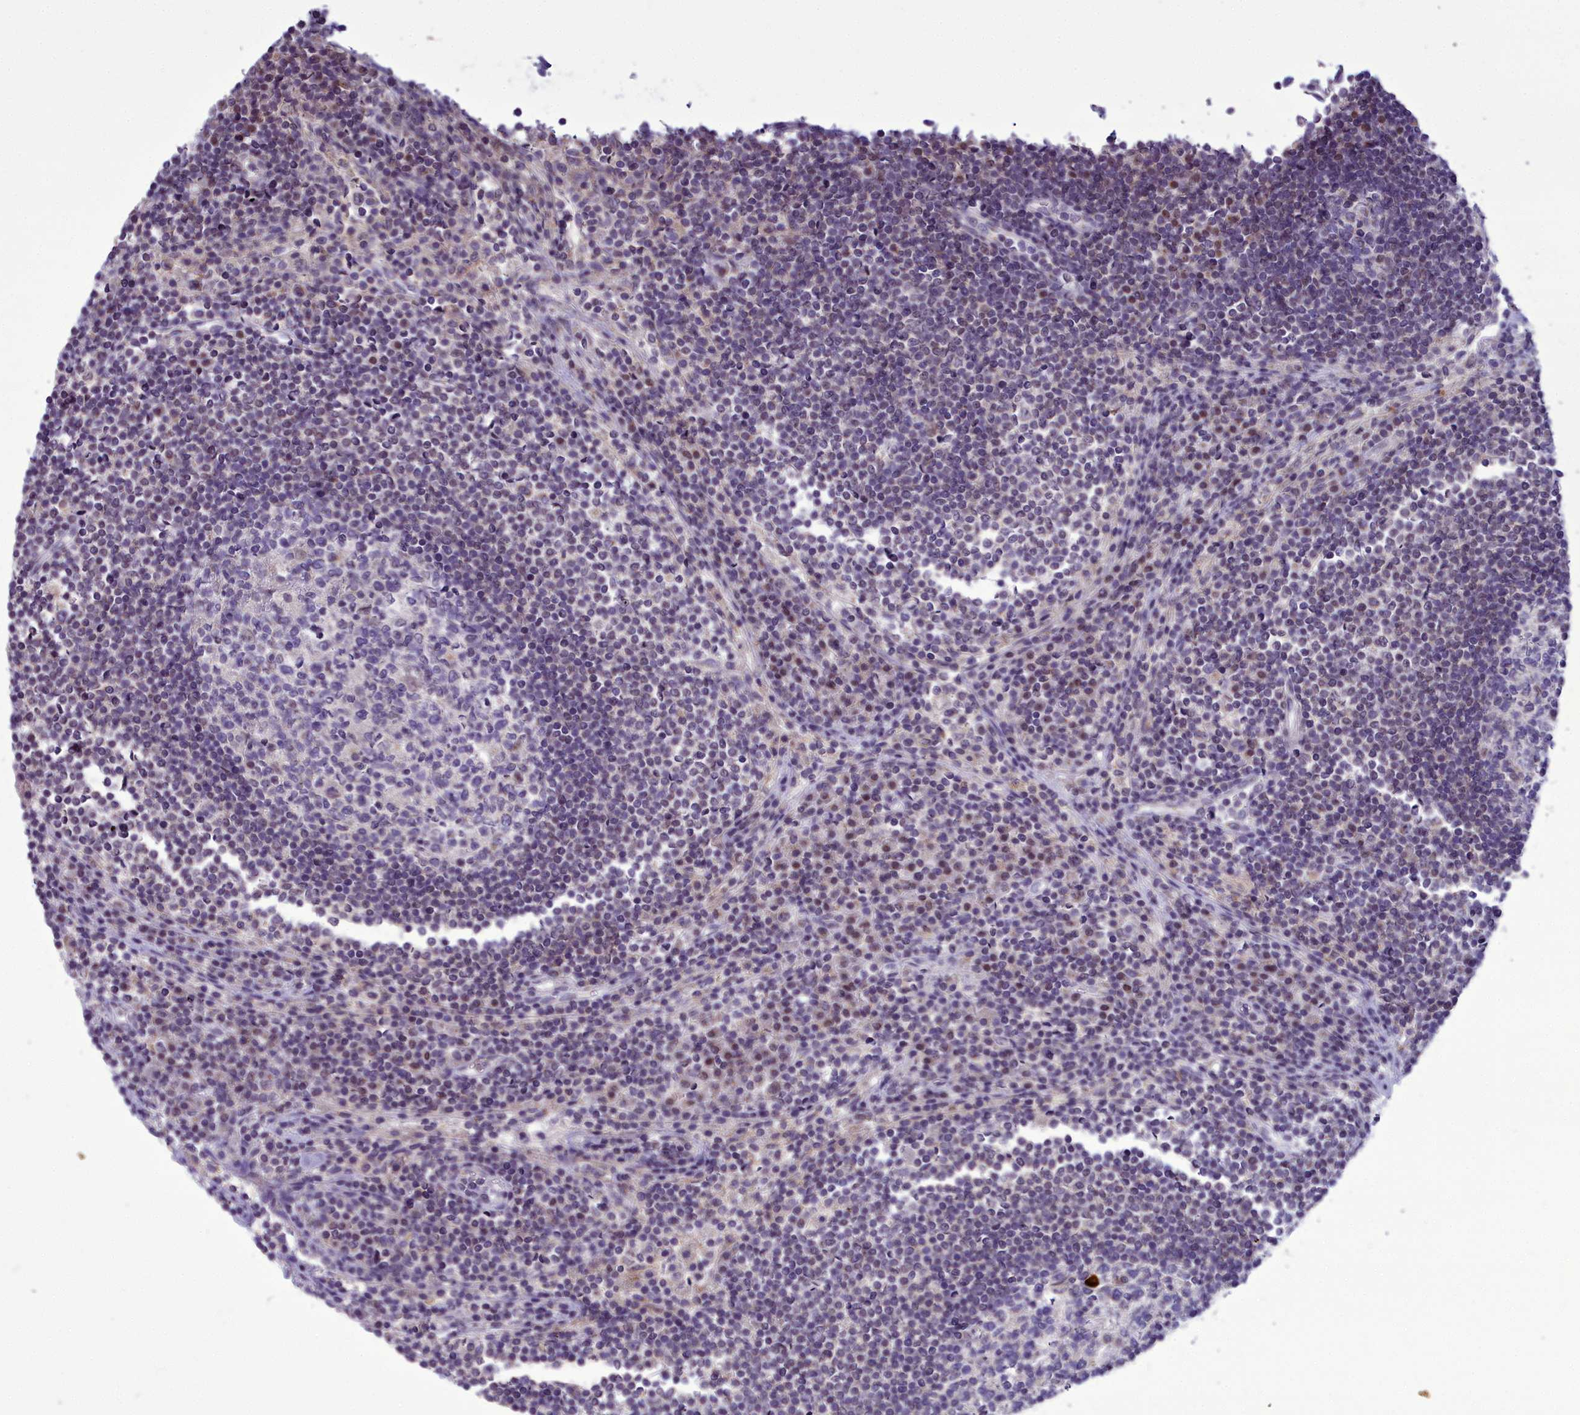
{"staining": {"intensity": "negative", "quantity": "none", "location": "none"}, "tissue": "lymph node", "cell_type": "Germinal center cells", "image_type": "normal", "snomed": [{"axis": "morphology", "description": "Normal tissue, NOS"}, {"axis": "topography", "description": "Lymph node"}], "caption": "Immunohistochemistry (IHC) photomicrograph of benign lymph node: human lymph node stained with DAB (3,3'-diaminobenzidine) displays no significant protein expression in germinal center cells. (Immunohistochemistry (IHC), brightfield microscopy, high magnification).", "gene": "B9D2", "patient": {"sex": "female", "age": 53}}